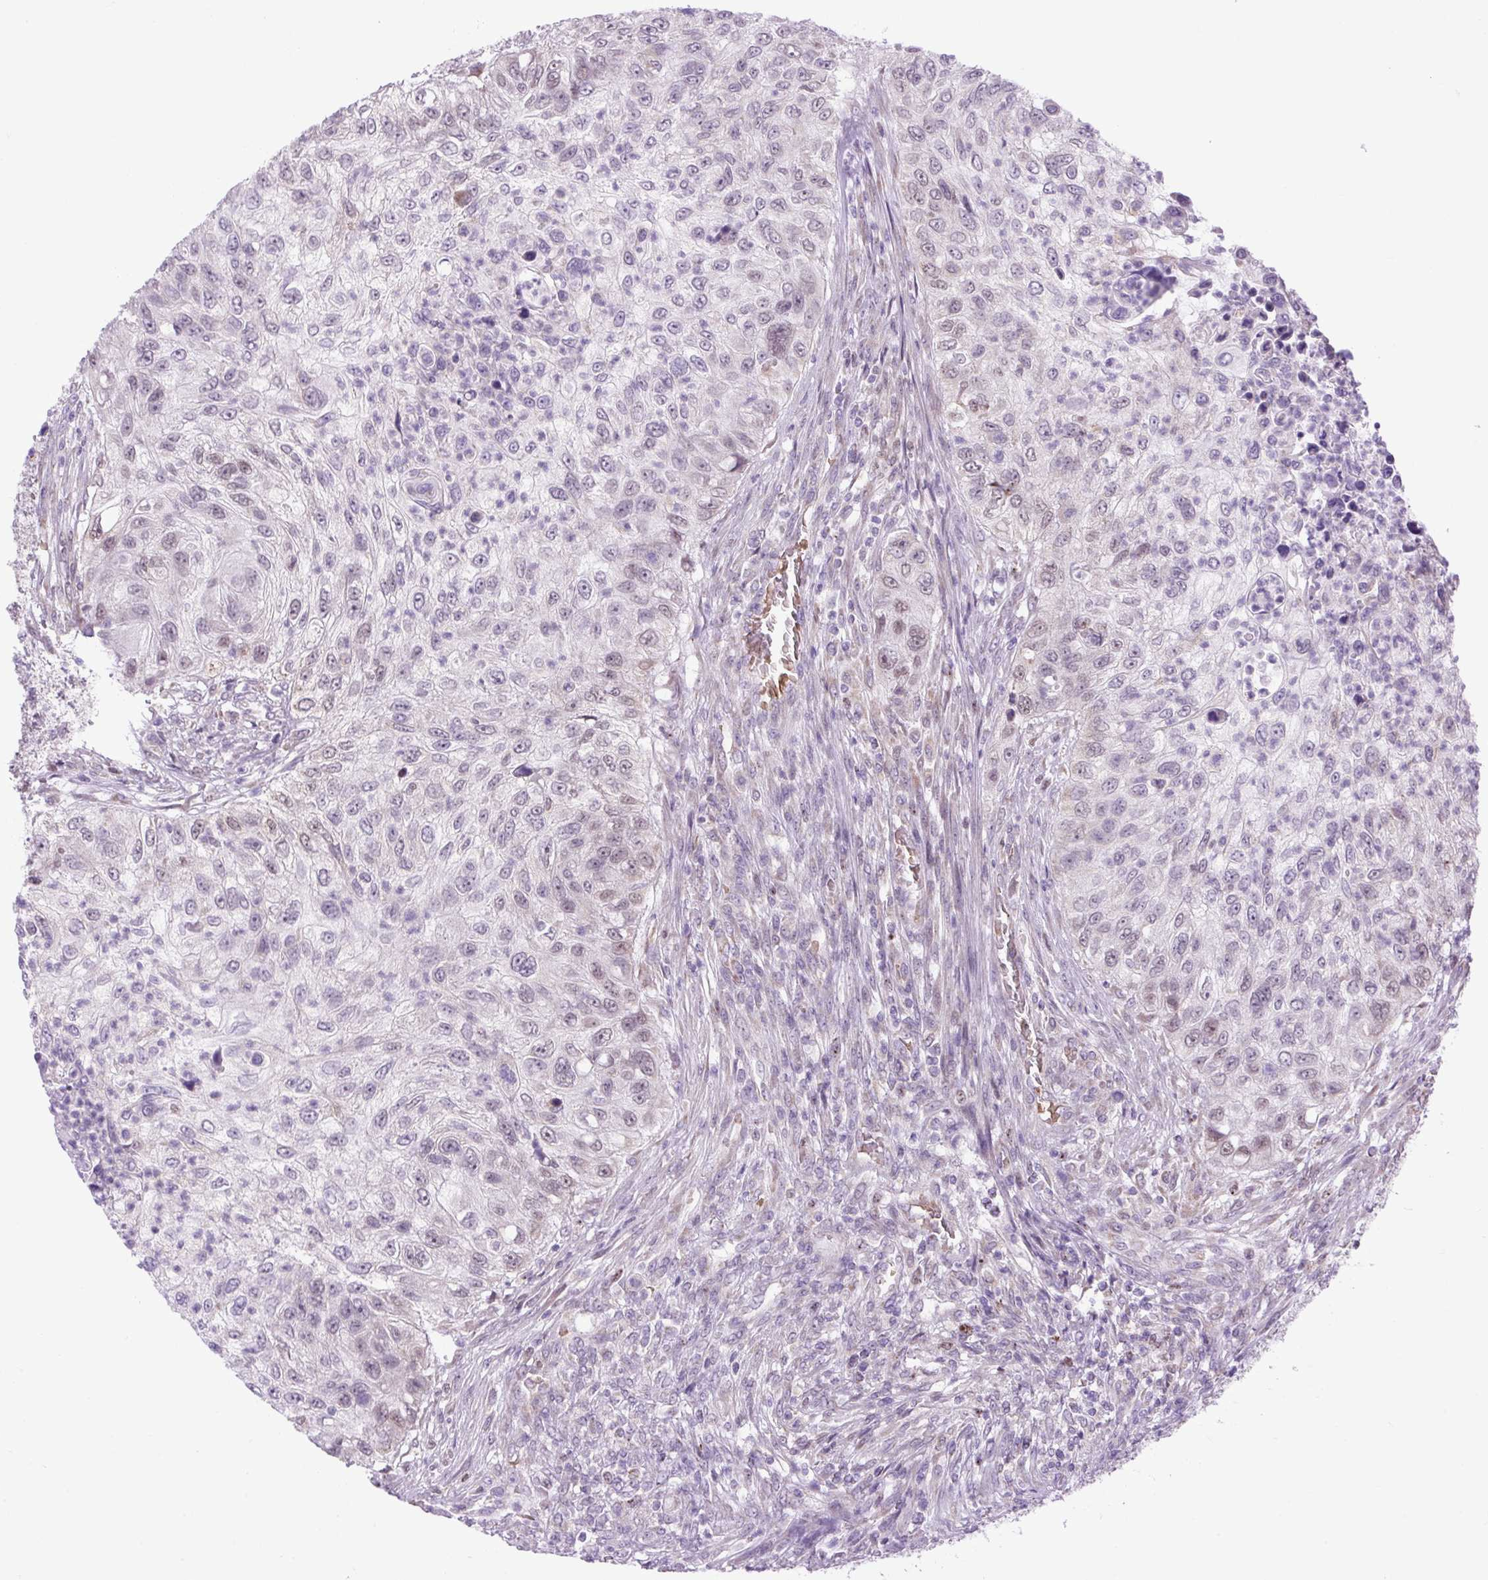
{"staining": {"intensity": "weak", "quantity": "<25%", "location": "nuclear"}, "tissue": "urothelial cancer", "cell_type": "Tumor cells", "image_type": "cancer", "snomed": [{"axis": "morphology", "description": "Urothelial carcinoma, High grade"}, {"axis": "topography", "description": "Urinary bladder"}], "caption": "An immunohistochemistry image of urothelial carcinoma (high-grade) is shown. There is no staining in tumor cells of urothelial carcinoma (high-grade).", "gene": "SCO2", "patient": {"sex": "female", "age": 60}}